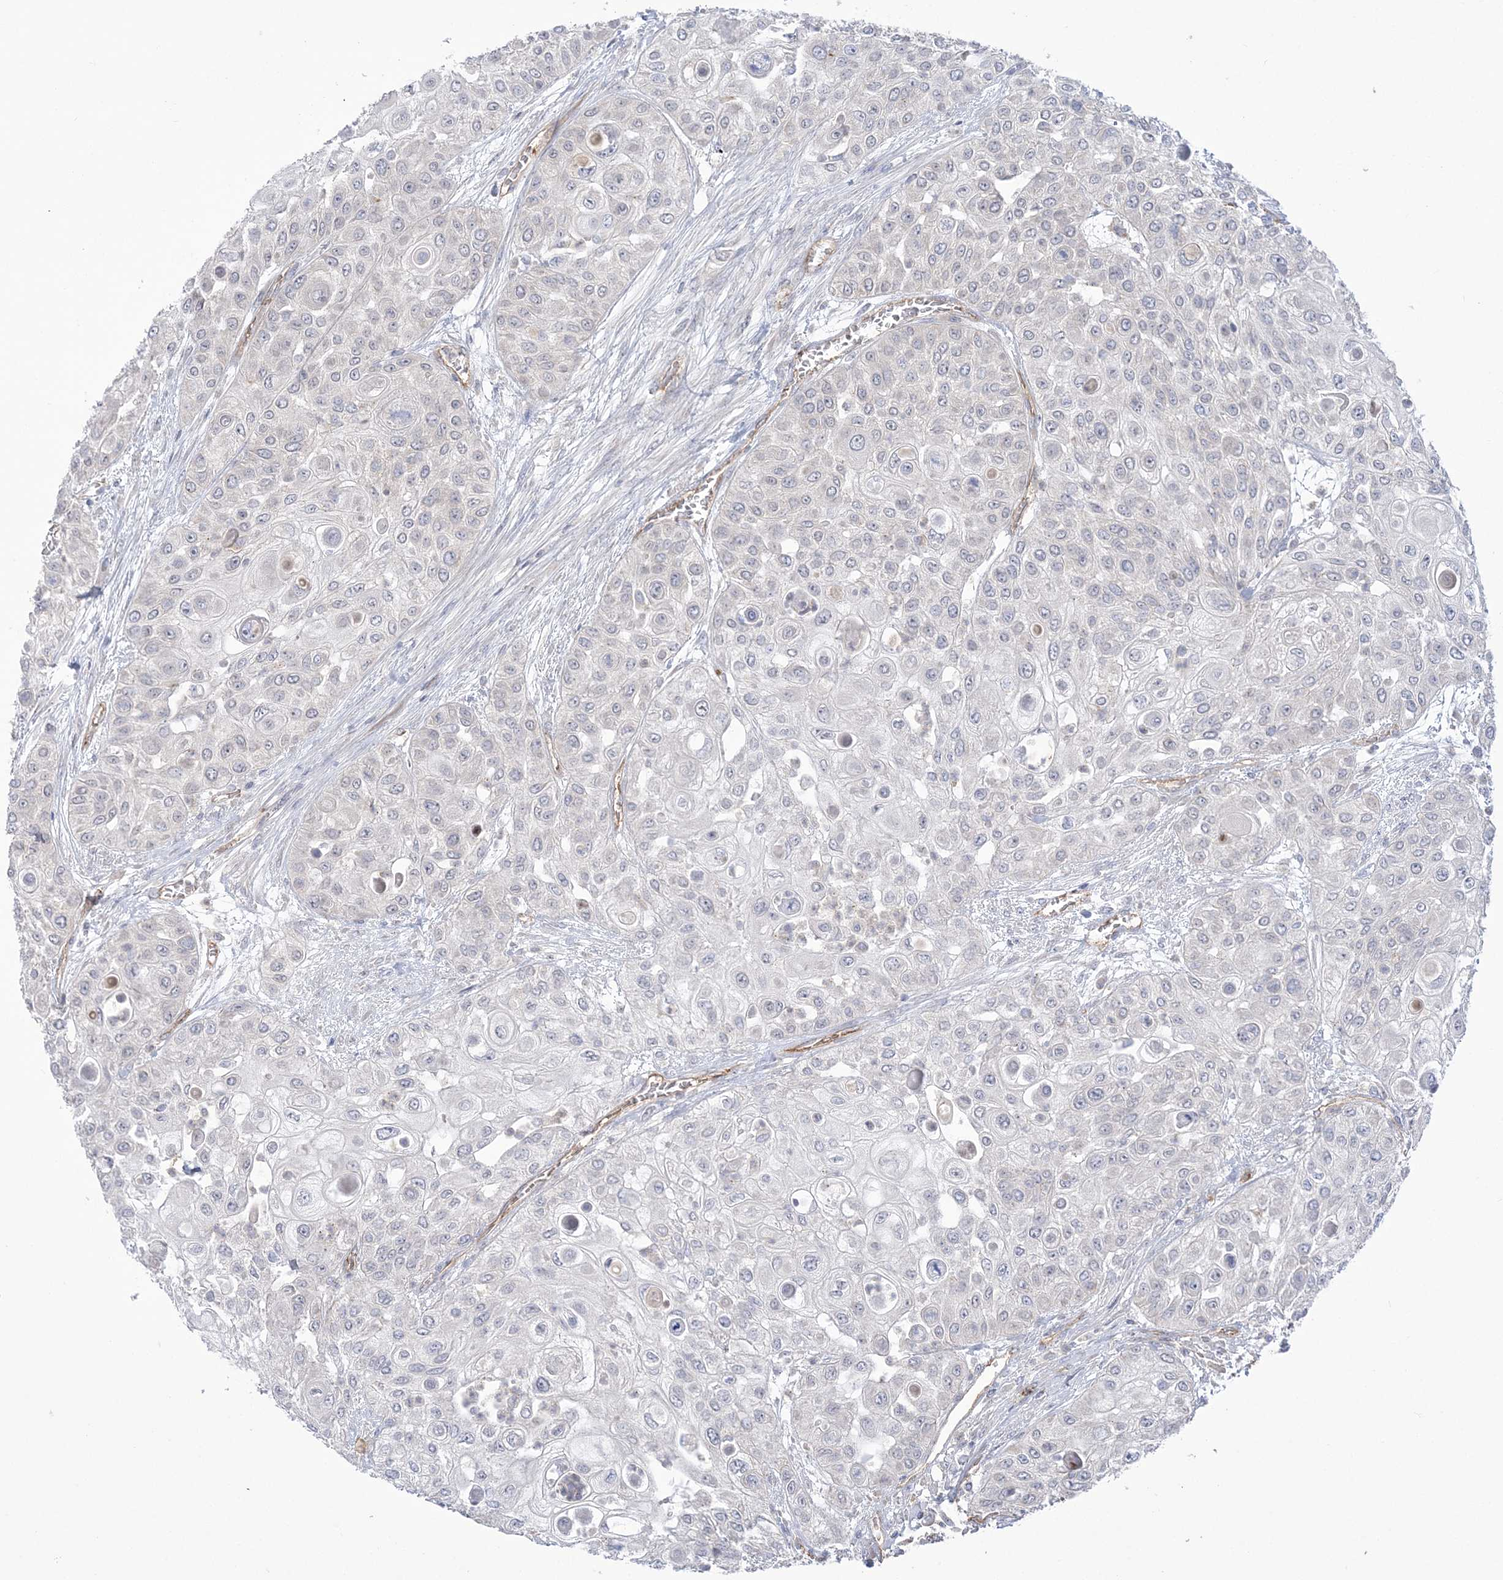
{"staining": {"intensity": "negative", "quantity": "none", "location": "none"}, "tissue": "urothelial cancer", "cell_type": "Tumor cells", "image_type": "cancer", "snomed": [{"axis": "morphology", "description": "Urothelial carcinoma, High grade"}, {"axis": "topography", "description": "Urinary bladder"}], "caption": "Human urothelial cancer stained for a protein using immunohistochemistry (IHC) shows no expression in tumor cells.", "gene": "FARSB", "patient": {"sex": "female", "age": 79}}